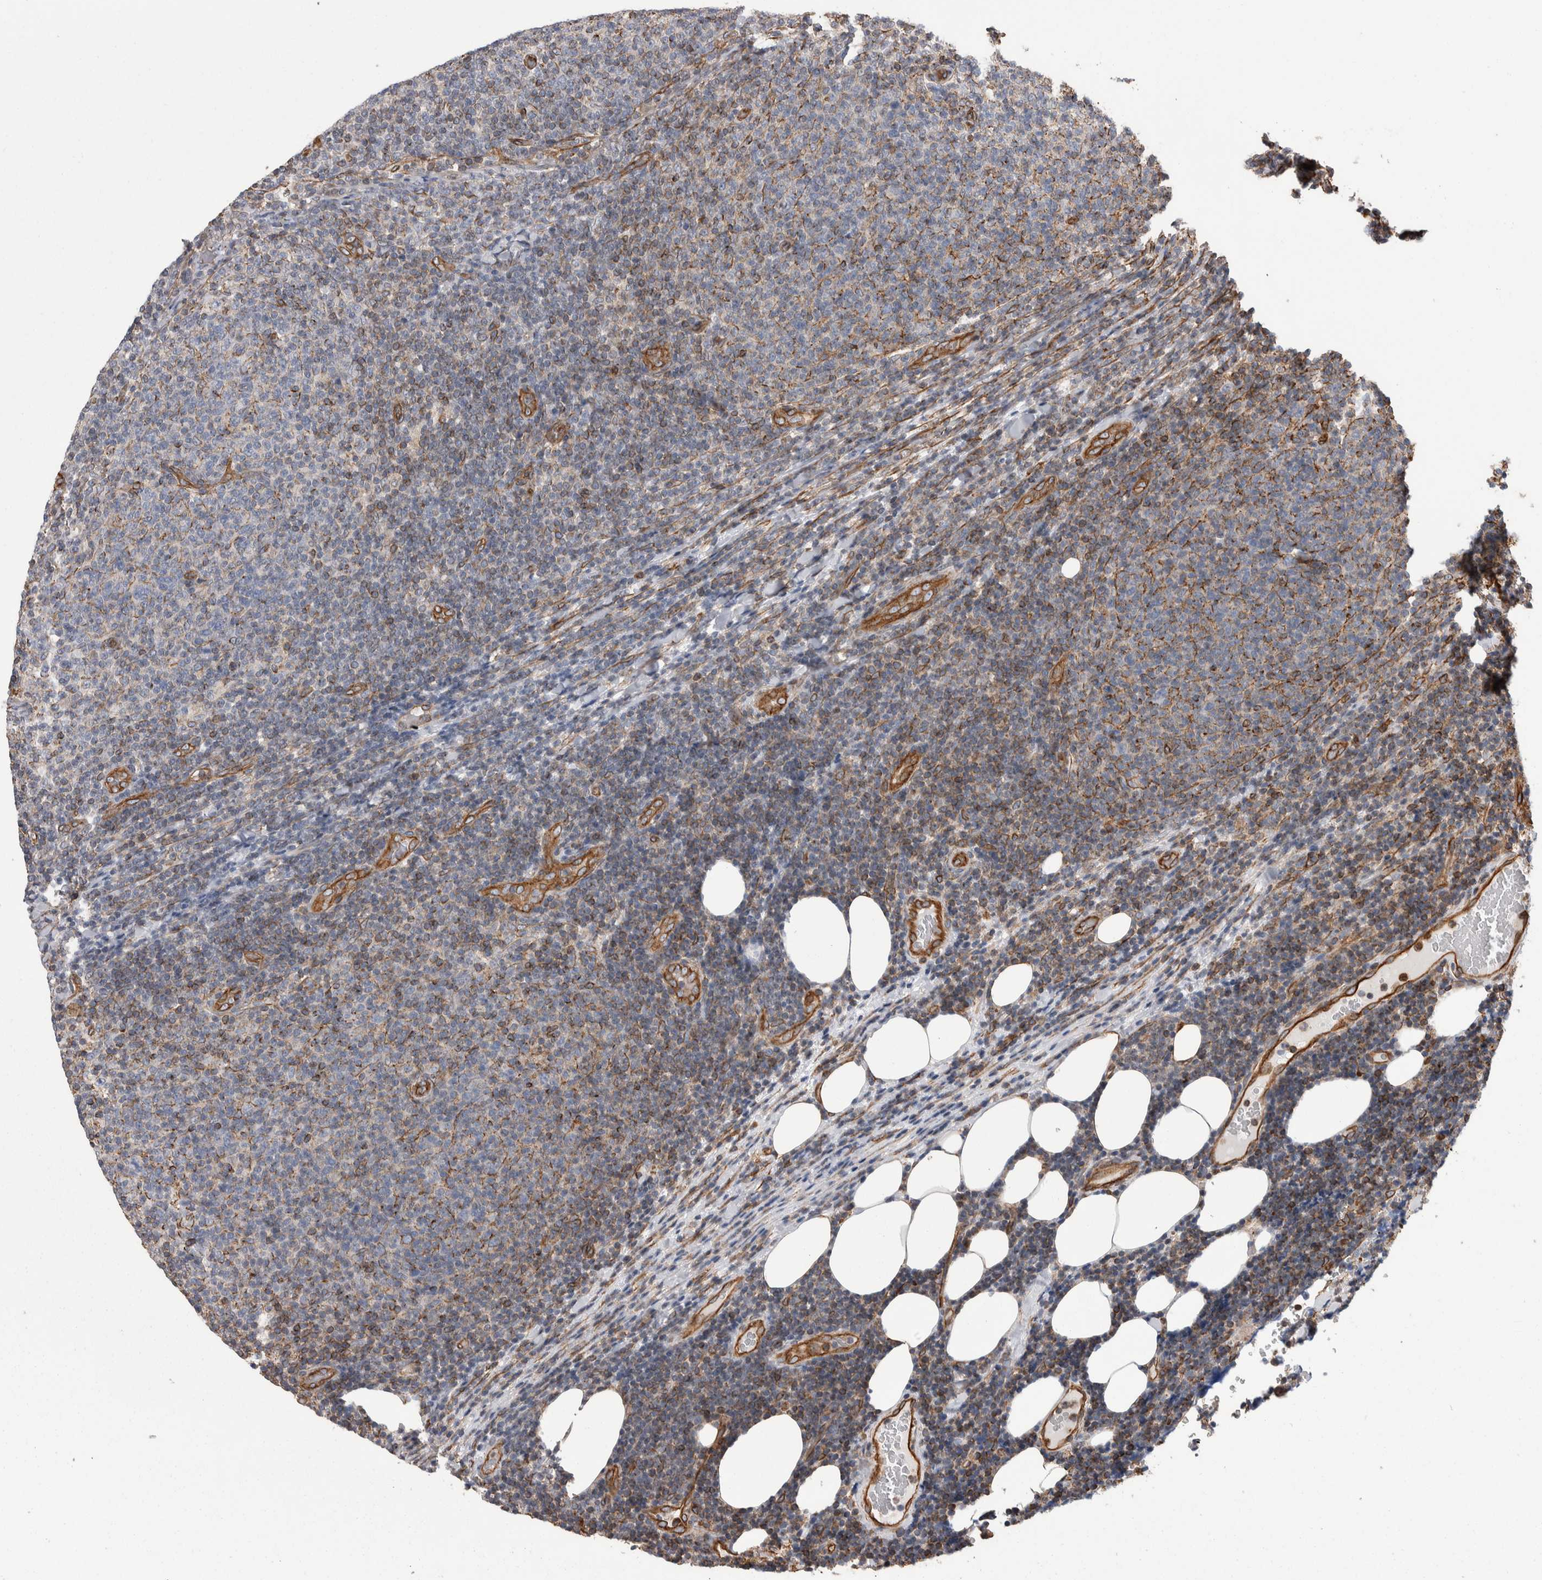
{"staining": {"intensity": "moderate", "quantity": "<25%", "location": "cytoplasmic/membranous"}, "tissue": "lymphoma", "cell_type": "Tumor cells", "image_type": "cancer", "snomed": [{"axis": "morphology", "description": "Malignant lymphoma, non-Hodgkin's type, Low grade"}, {"axis": "topography", "description": "Lymph node"}], "caption": "Immunohistochemistry micrograph of neoplastic tissue: human lymphoma stained using immunohistochemistry demonstrates low levels of moderate protein expression localized specifically in the cytoplasmic/membranous of tumor cells, appearing as a cytoplasmic/membranous brown color.", "gene": "KIF12", "patient": {"sex": "male", "age": 66}}